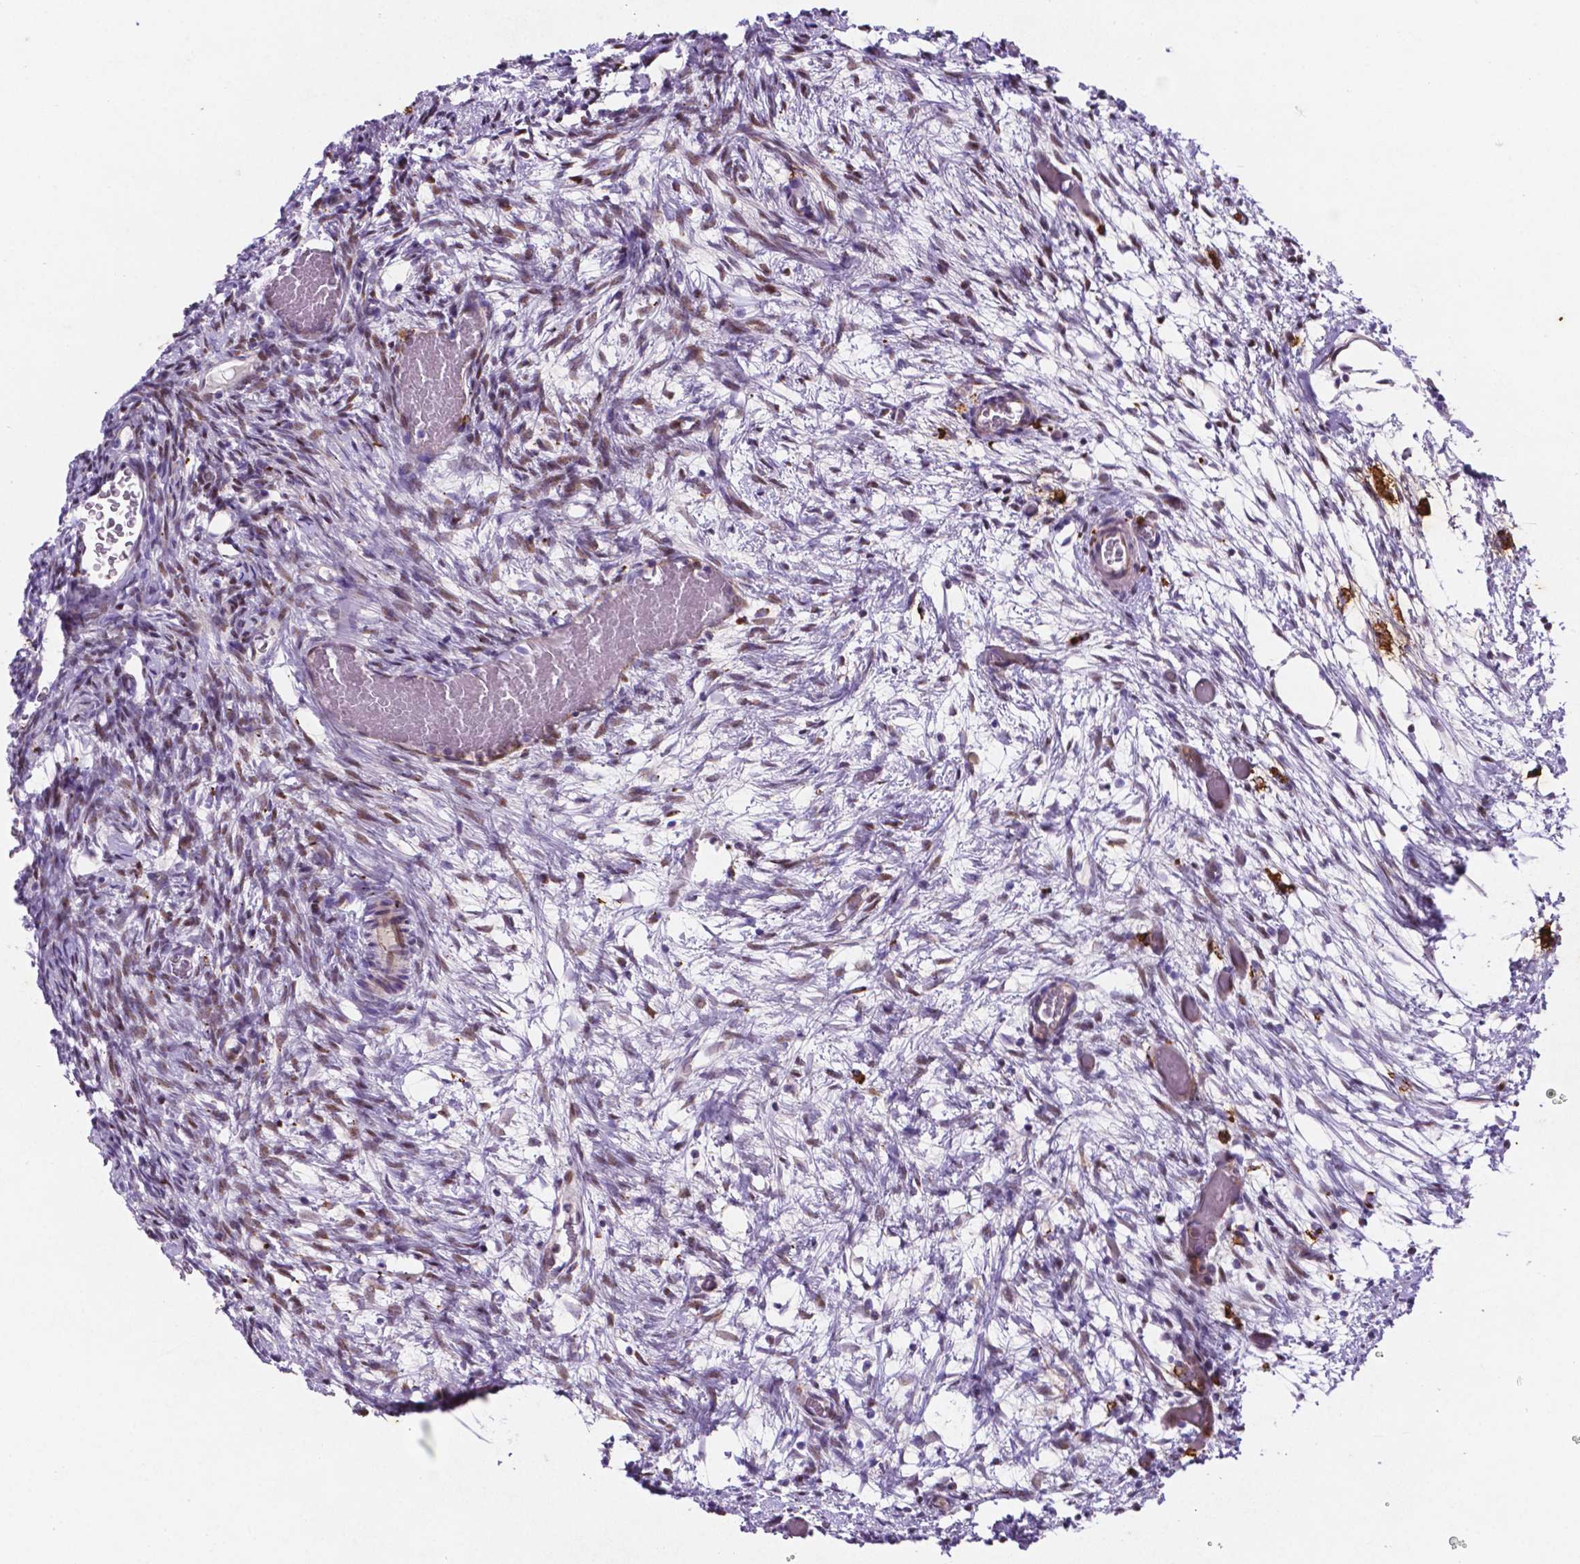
{"staining": {"intensity": "moderate", "quantity": "25%-75%", "location": "nuclear"}, "tissue": "ovary", "cell_type": "Ovarian stroma cells", "image_type": "normal", "snomed": [{"axis": "morphology", "description": "Normal tissue, NOS"}, {"axis": "topography", "description": "Ovary"}], "caption": "Protein staining exhibits moderate nuclear staining in approximately 25%-75% of ovarian stroma cells in normal ovary.", "gene": "TM4SF20", "patient": {"sex": "female", "age": 39}}